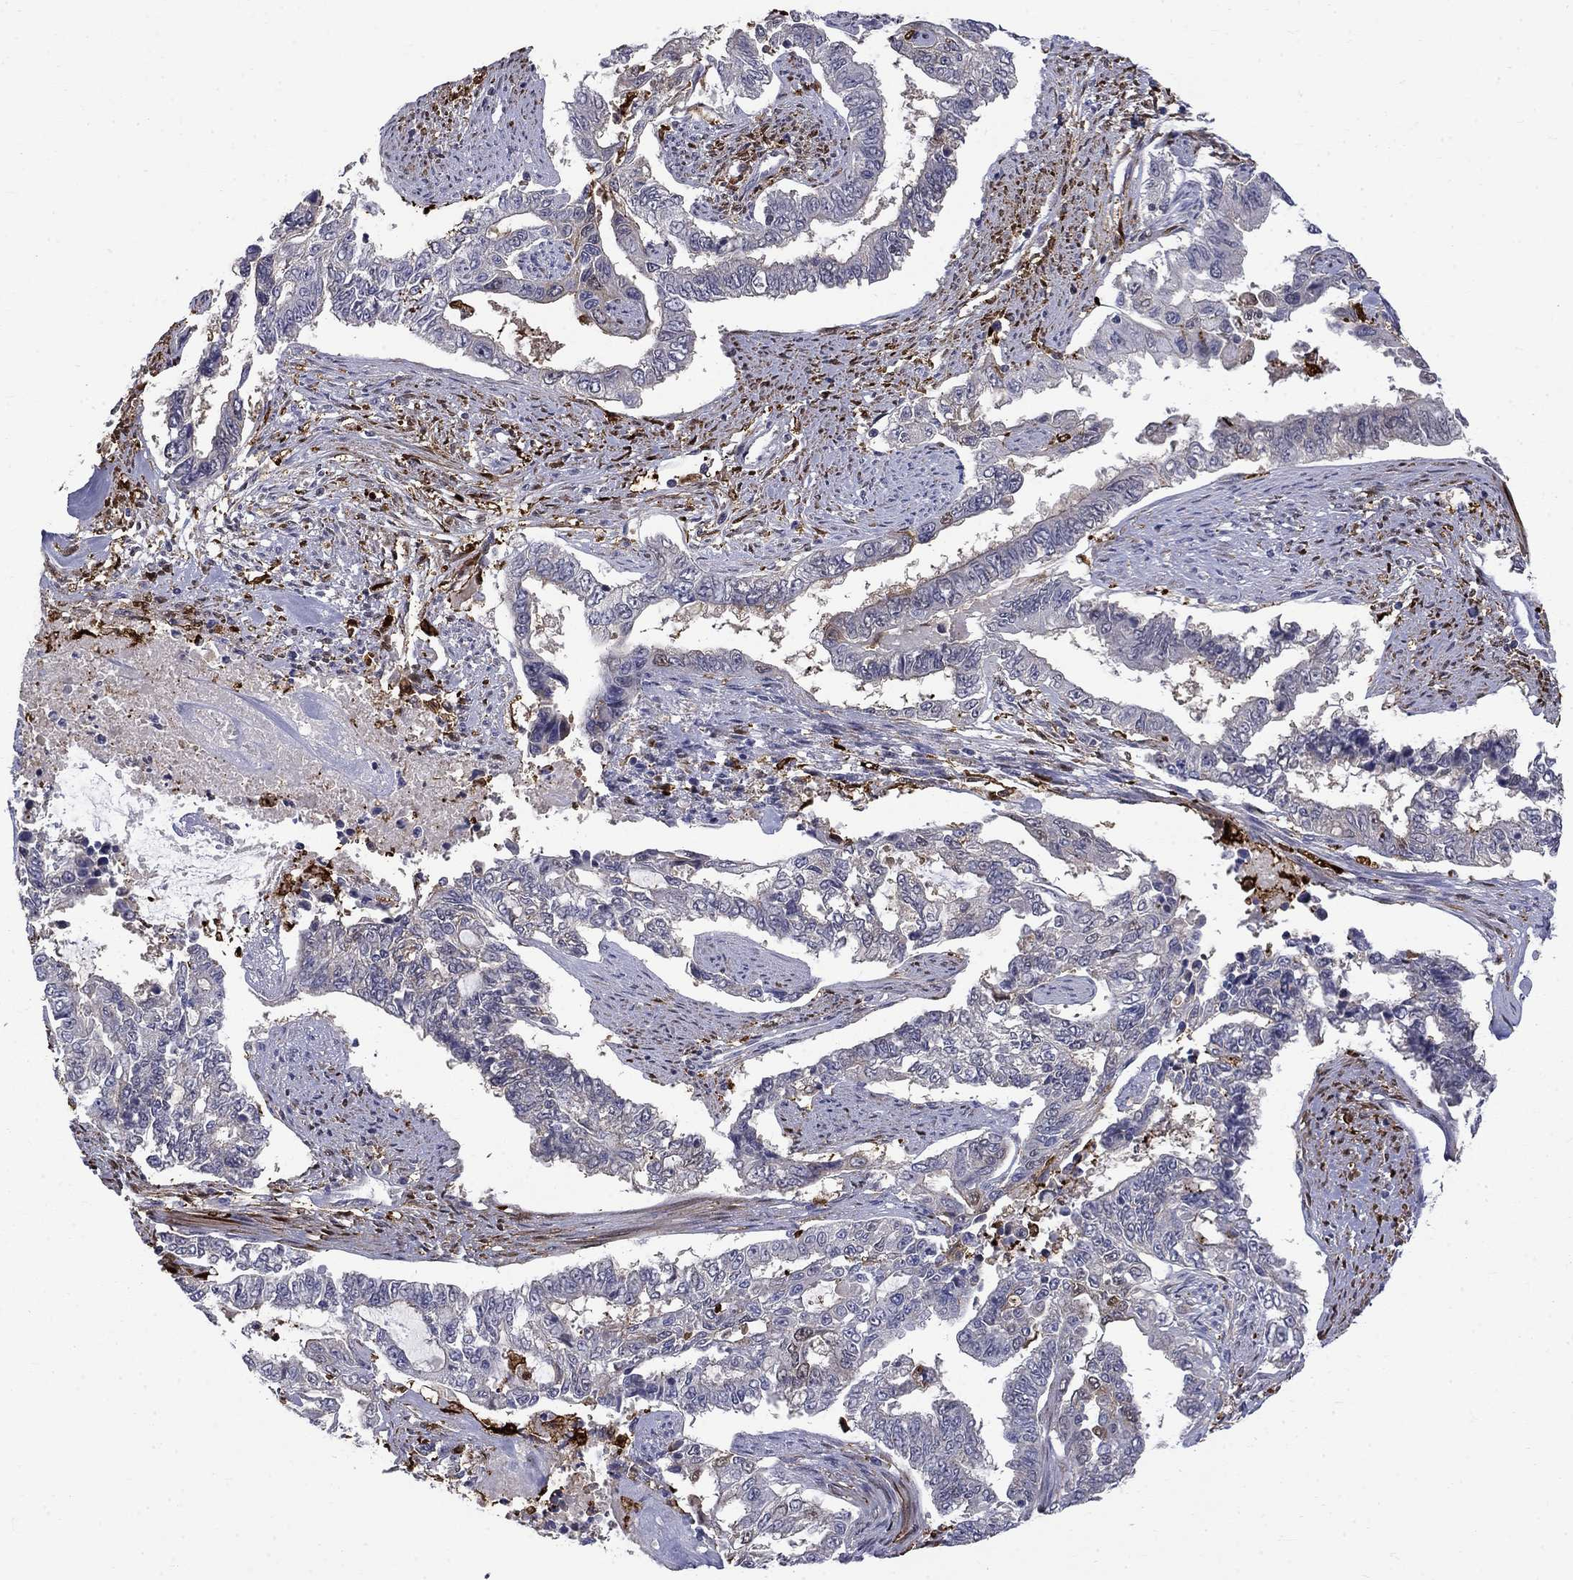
{"staining": {"intensity": "weak", "quantity": "<25%", "location": "cytoplasmic/membranous"}, "tissue": "endometrial cancer", "cell_type": "Tumor cells", "image_type": "cancer", "snomed": [{"axis": "morphology", "description": "Adenocarcinoma, NOS"}, {"axis": "topography", "description": "Uterus"}], "caption": "This is an immunohistochemistry histopathology image of human endometrial cancer (adenocarcinoma). There is no staining in tumor cells.", "gene": "PCBP3", "patient": {"sex": "female", "age": 59}}